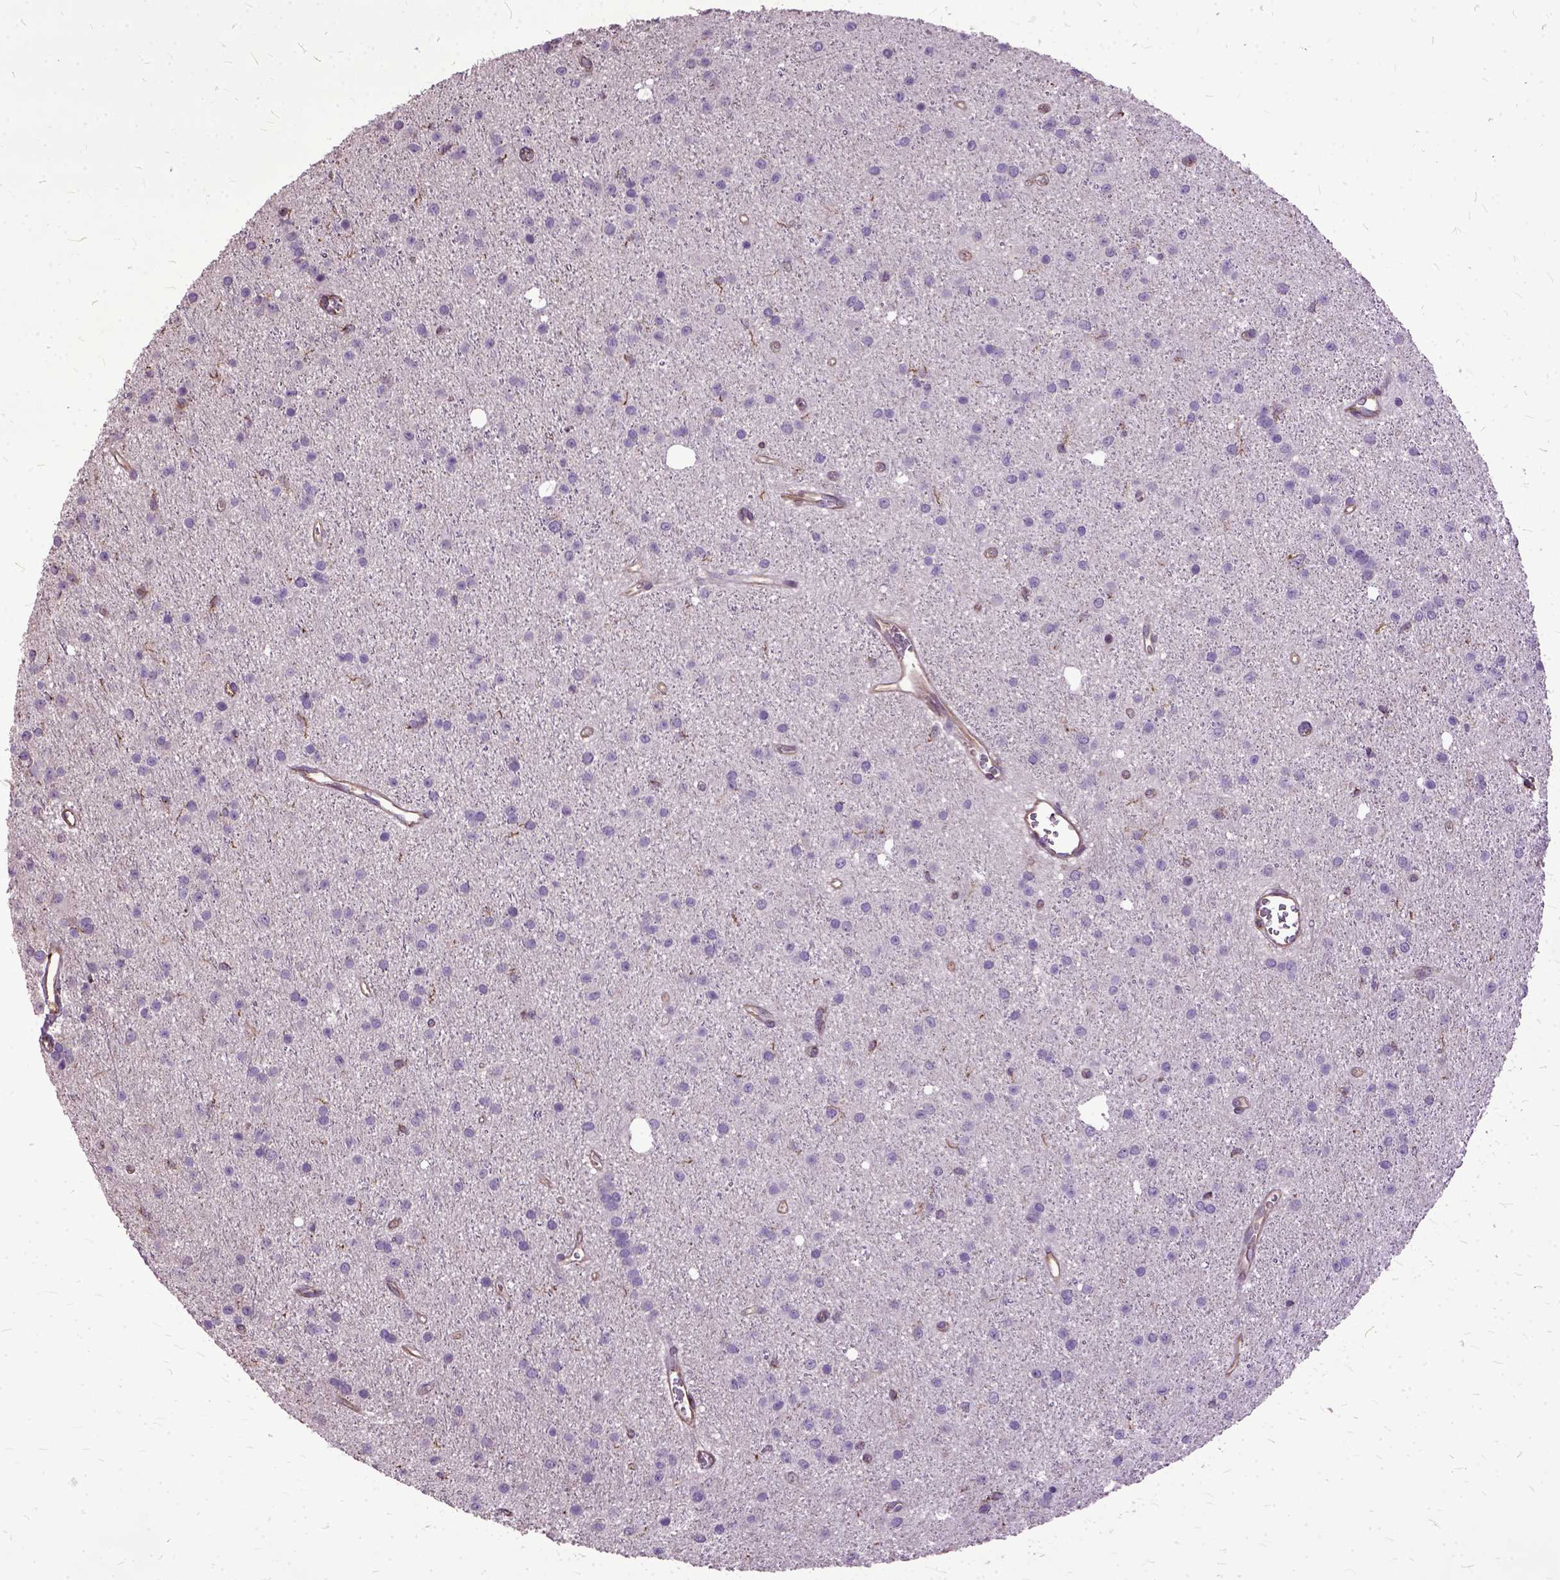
{"staining": {"intensity": "negative", "quantity": "none", "location": "none"}, "tissue": "glioma", "cell_type": "Tumor cells", "image_type": "cancer", "snomed": [{"axis": "morphology", "description": "Glioma, malignant, Low grade"}, {"axis": "topography", "description": "Brain"}], "caption": "Tumor cells are negative for protein expression in human glioma.", "gene": "AREG", "patient": {"sex": "male", "age": 27}}